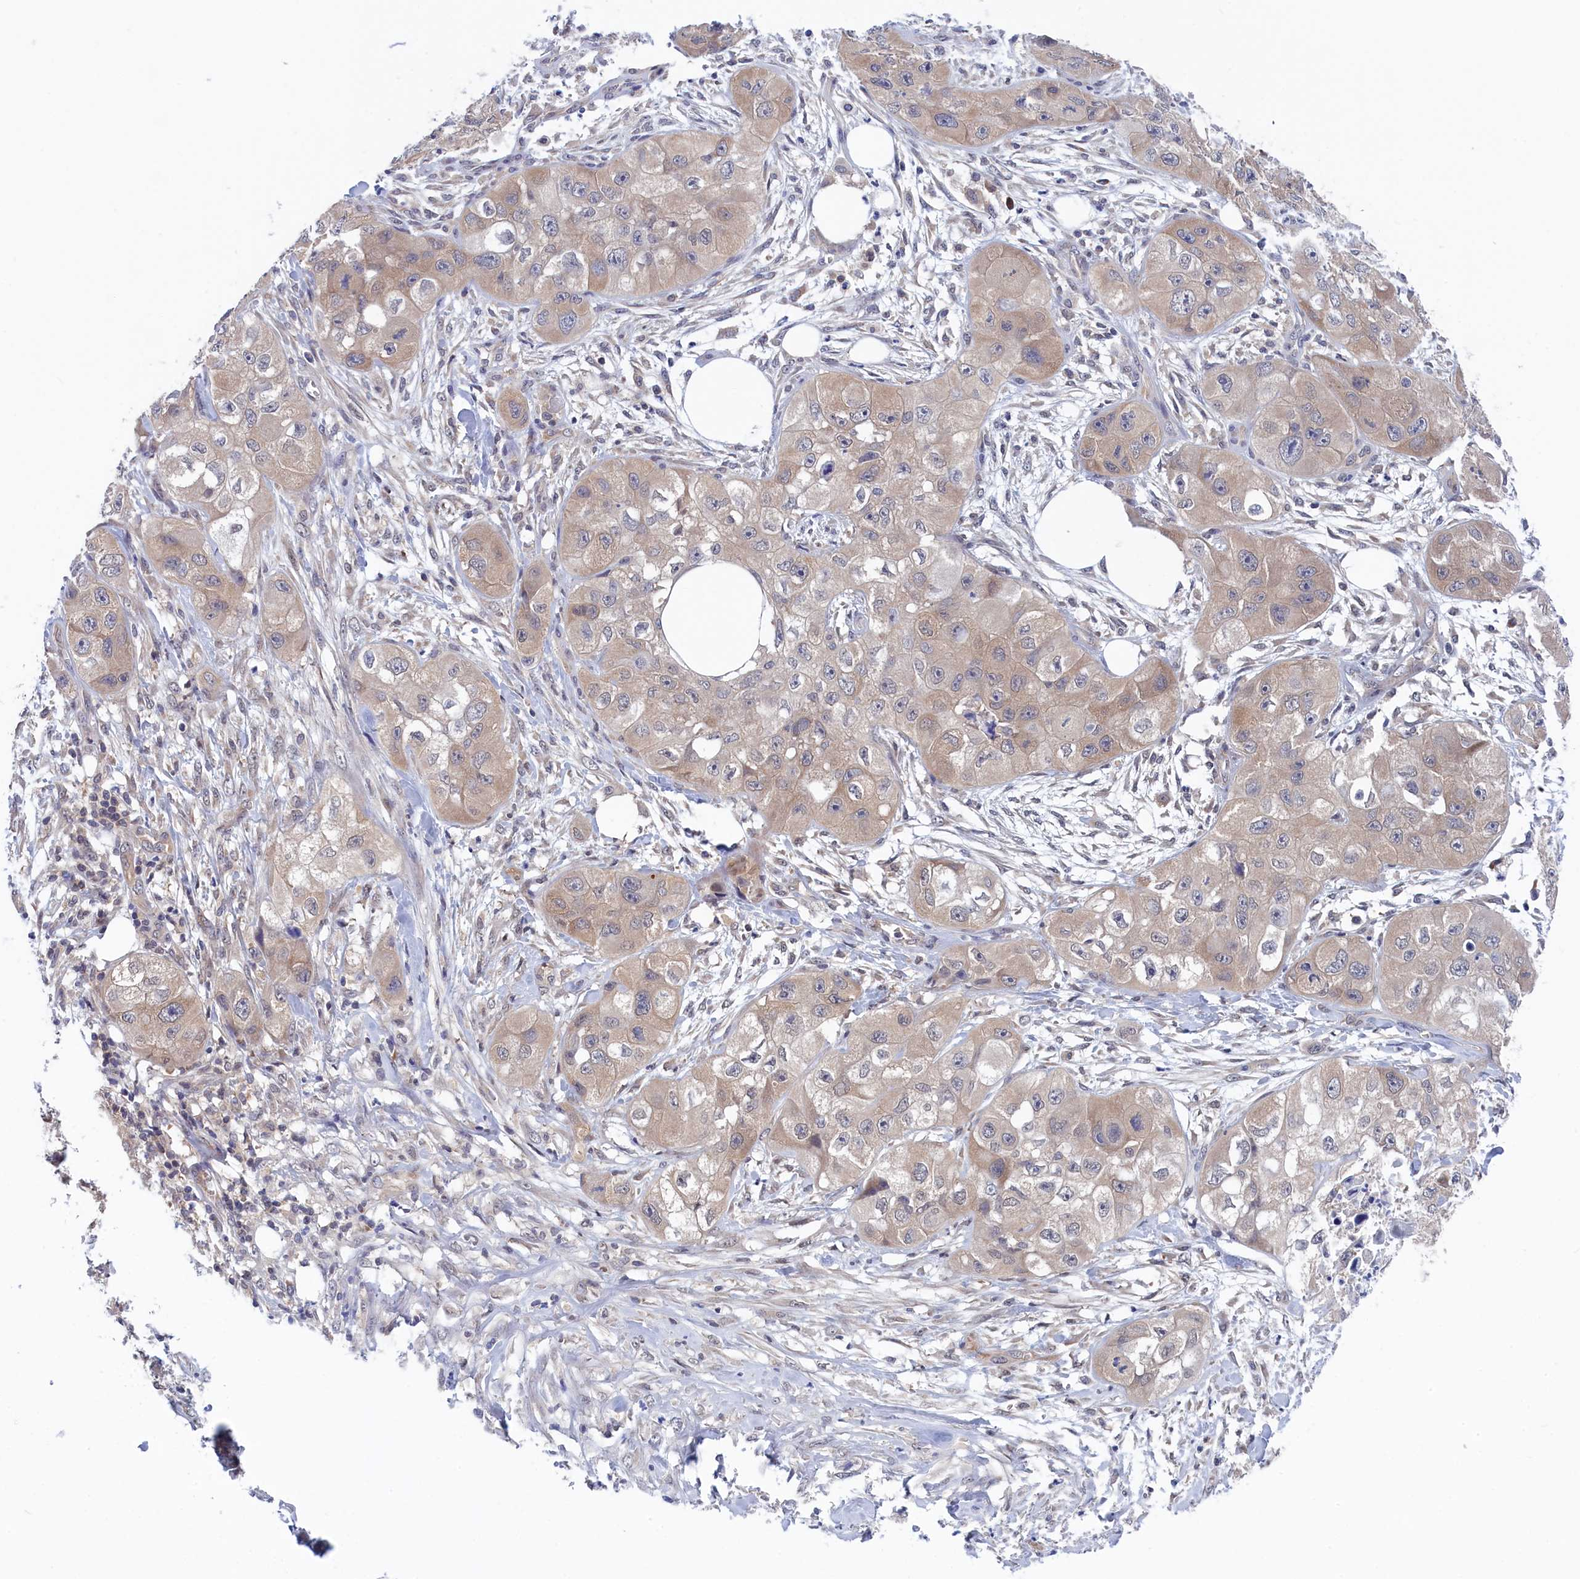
{"staining": {"intensity": "negative", "quantity": "none", "location": "none"}, "tissue": "skin cancer", "cell_type": "Tumor cells", "image_type": "cancer", "snomed": [{"axis": "morphology", "description": "Squamous cell carcinoma, NOS"}, {"axis": "topography", "description": "Skin"}, {"axis": "topography", "description": "Subcutis"}], "caption": "IHC micrograph of neoplastic tissue: human squamous cell carcinoma (skin) stained with DAB (3,3'-diaminobenzidine) shows no significant protein staining in tumor cells. (DAB IHC with hematoxylin counter stain).", "gene": "PGP", "patient": {"sex": "male", "age": 73}}